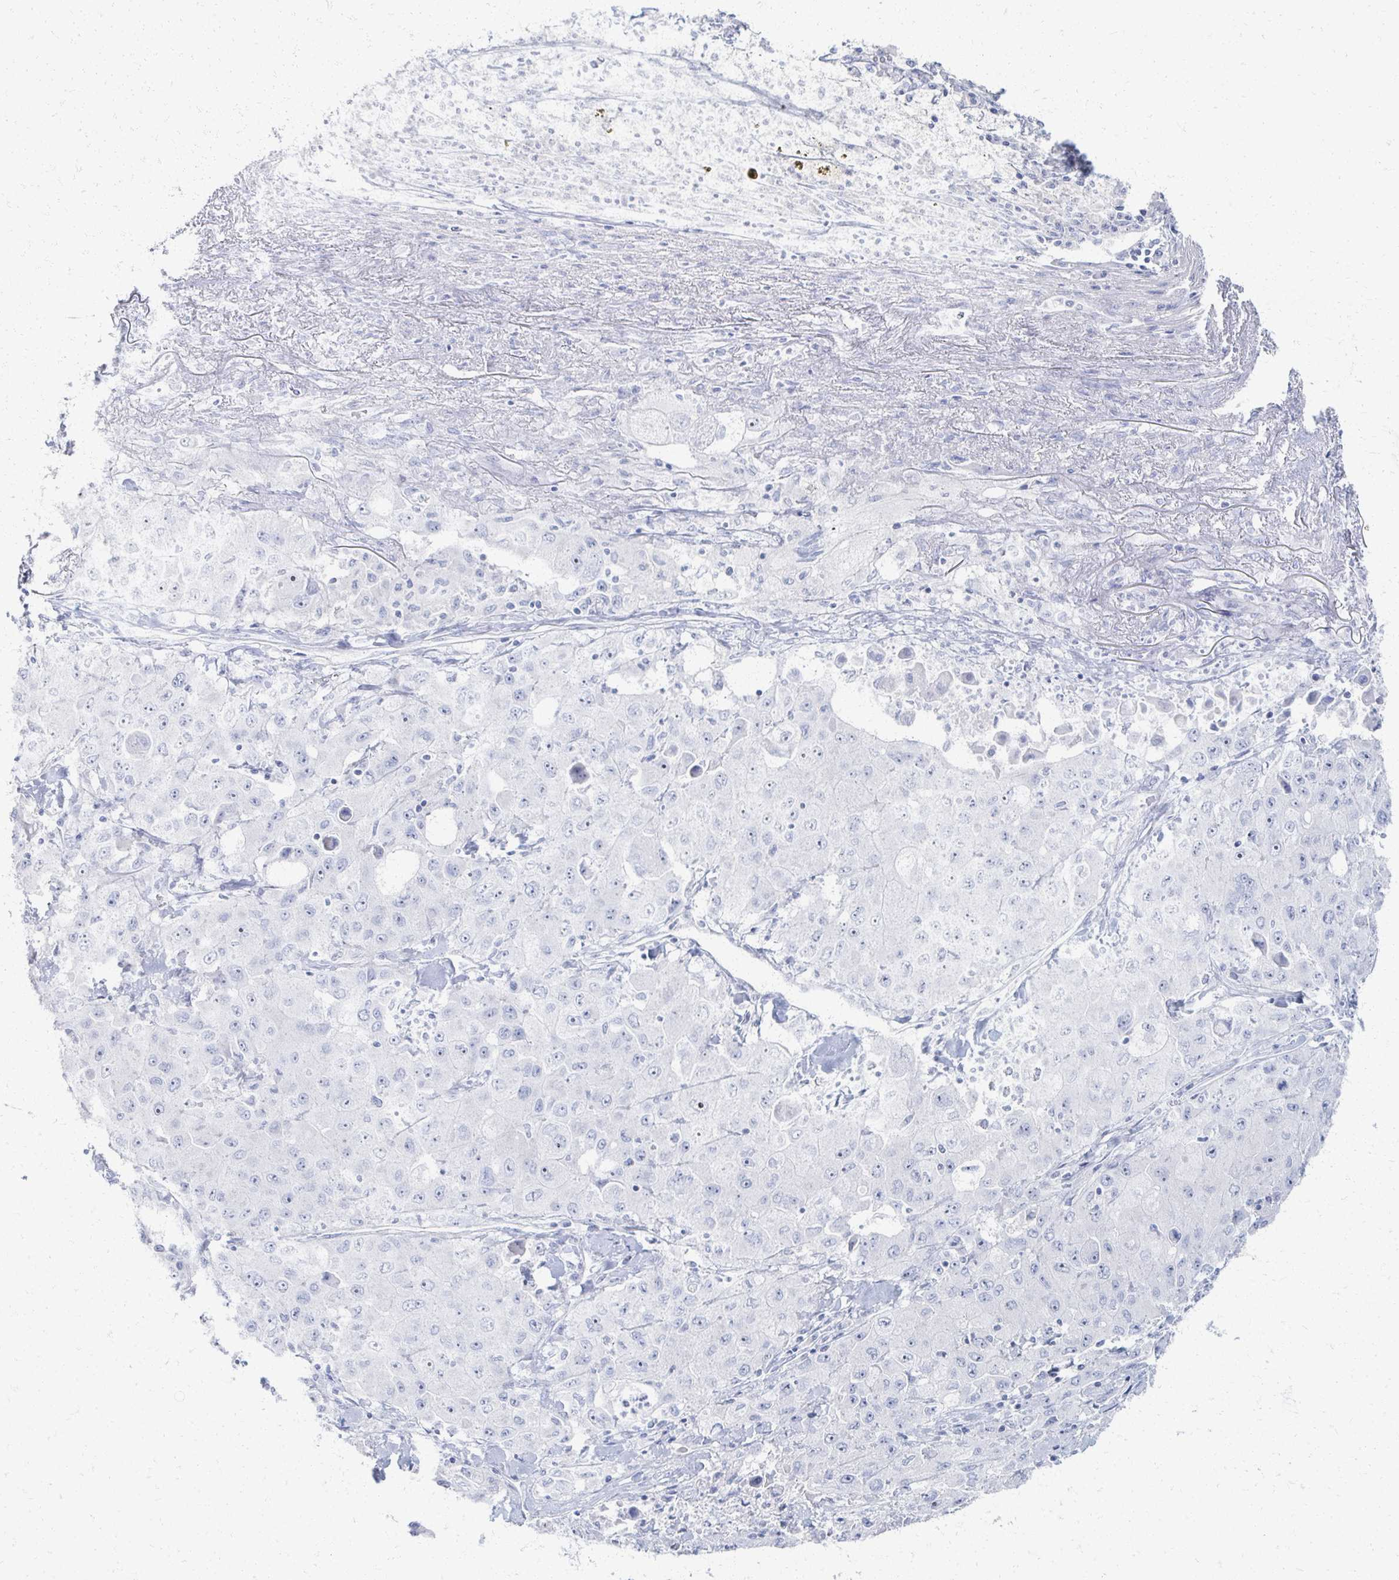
{"staining": {"intensity": "negative", "quantity": "none", "location": "none"}, "tissue": "lung cancer", "cell_type": "Tumor cells", "image_type": "cancer", "snomed": [{"axis": "morphology", "description": "Squamous cell carcinoma, NOS"}, {"axis": "topography", "description": "Lung"}], "caption": "IHC image of human lung cancer stained for a protein (brown), which demonstrates no expression in tumor cells.", "gene": "PRR20A", "patient": {"sex": "male", "age": 63}}